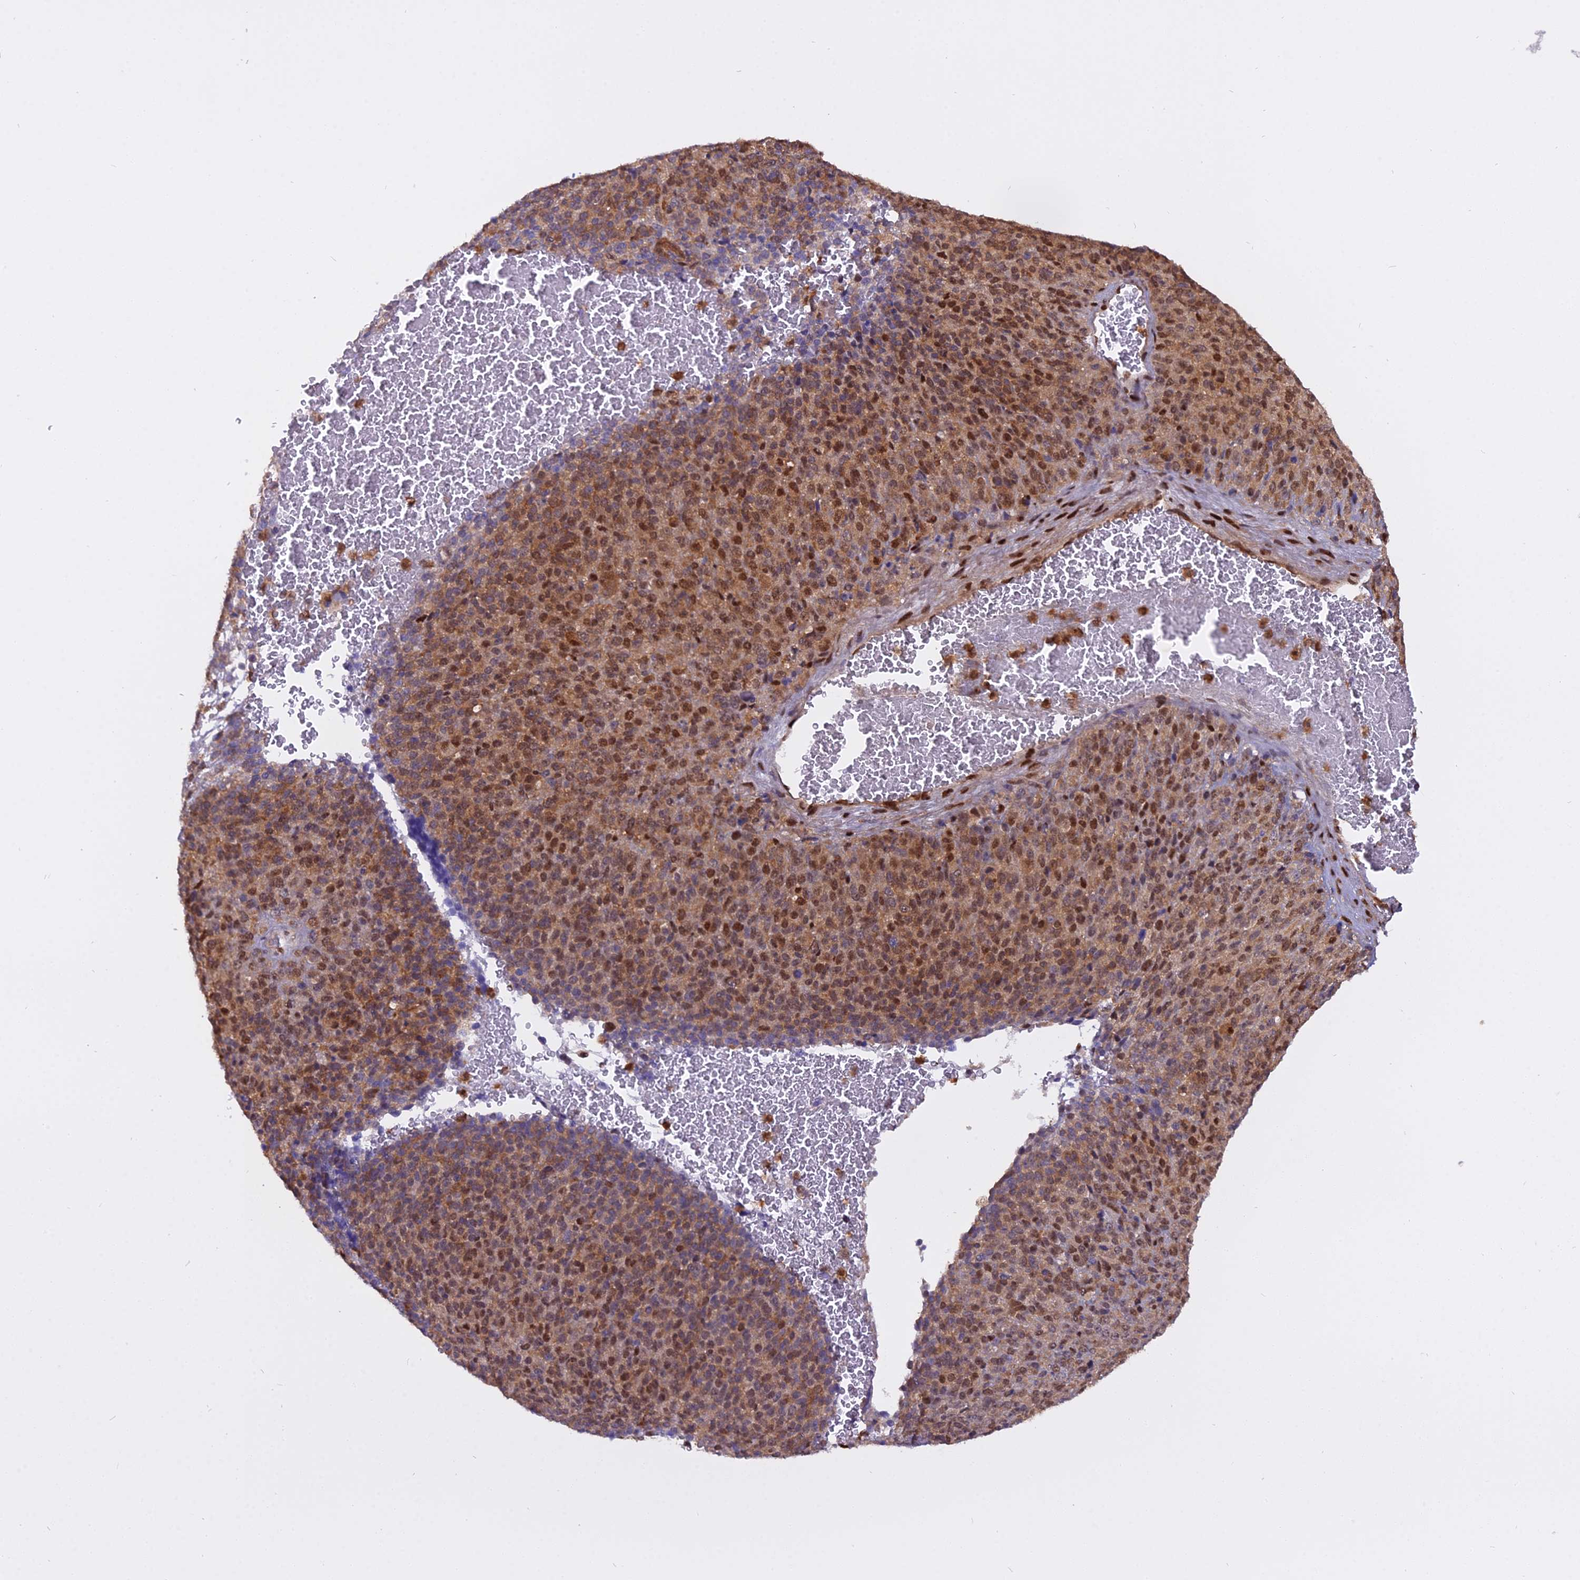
{"staining": {"intensity": "moderate", "quantity": ">75%", "location": "cytoplasmic/membranous,nuclear"}, "tissue": "melanoma", "cell_type": "Tumor cells", "image_type": "cancer", "snomed": [{"axis": "morphology", "description": "Malignant melanoma, Metastatic site"}, {"axis": "topography", "description": "Brain"}], "caption": "This image exhibits IHC staining of malignant melanoma (metastatic site), with medium moderate cytoplasmic/membranous and nuclear staining in approximately >75% of tumor cells.", "gene": "NPEPL1", "patient": {"sex": "female", "age": 56}}